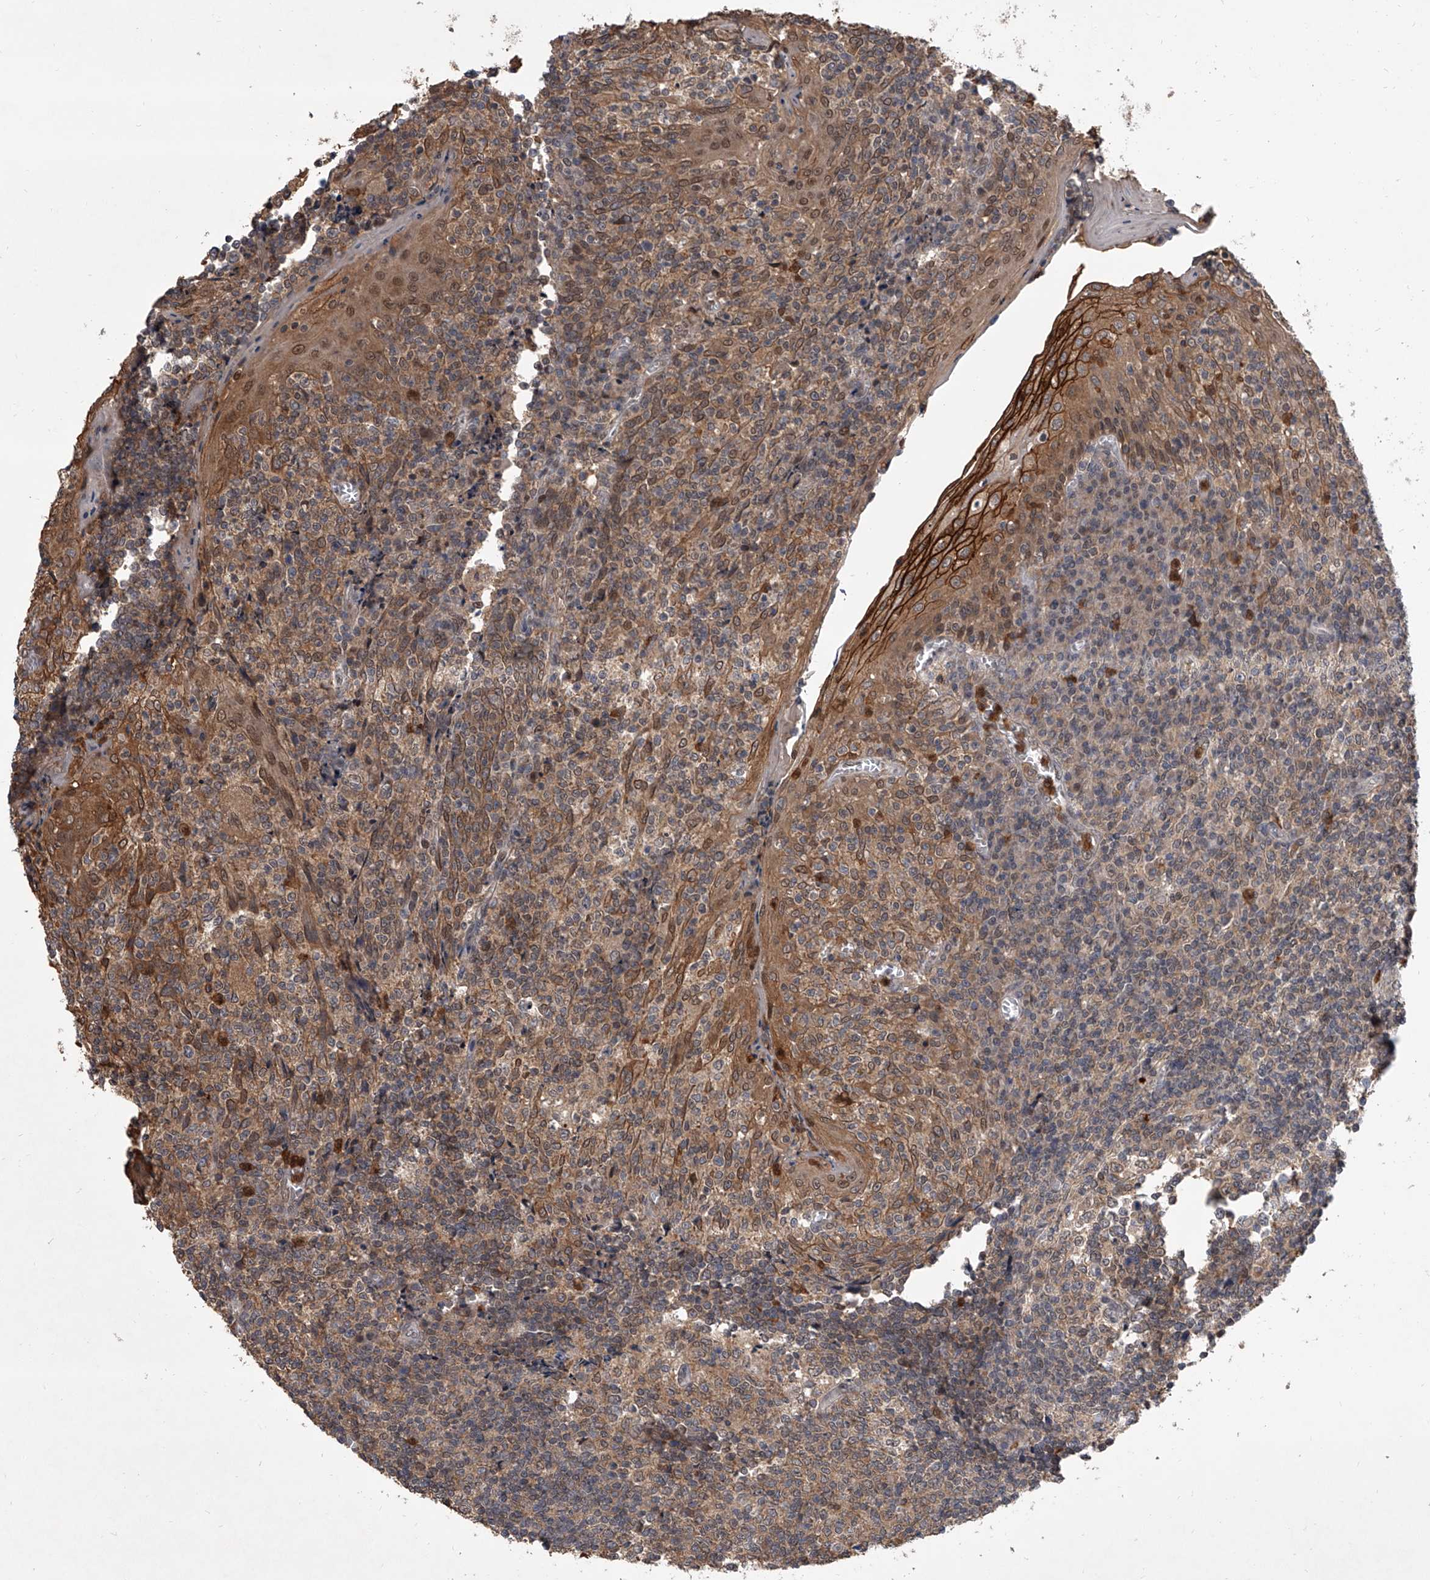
{"staining": {"intensity": "weak", "quantity": "25%-75%", "location": "cytoplasmic/membranous"}, "tissue": "tonsil", "cell_type": "Germinal center cells", "image_type": "normal", "snomed": [{"axis": "morphology", "description": "Normal tissue, NOS"}, {"axis": "topography", "description": "Tonsil"}], "caption": "Weak cytoplasmic/membranous staining is seen in about 25%-75% of germinal center cells in normal tonsil.", "gene": "BHLHE23", "patient": {"sex": "female", "age": 19}}